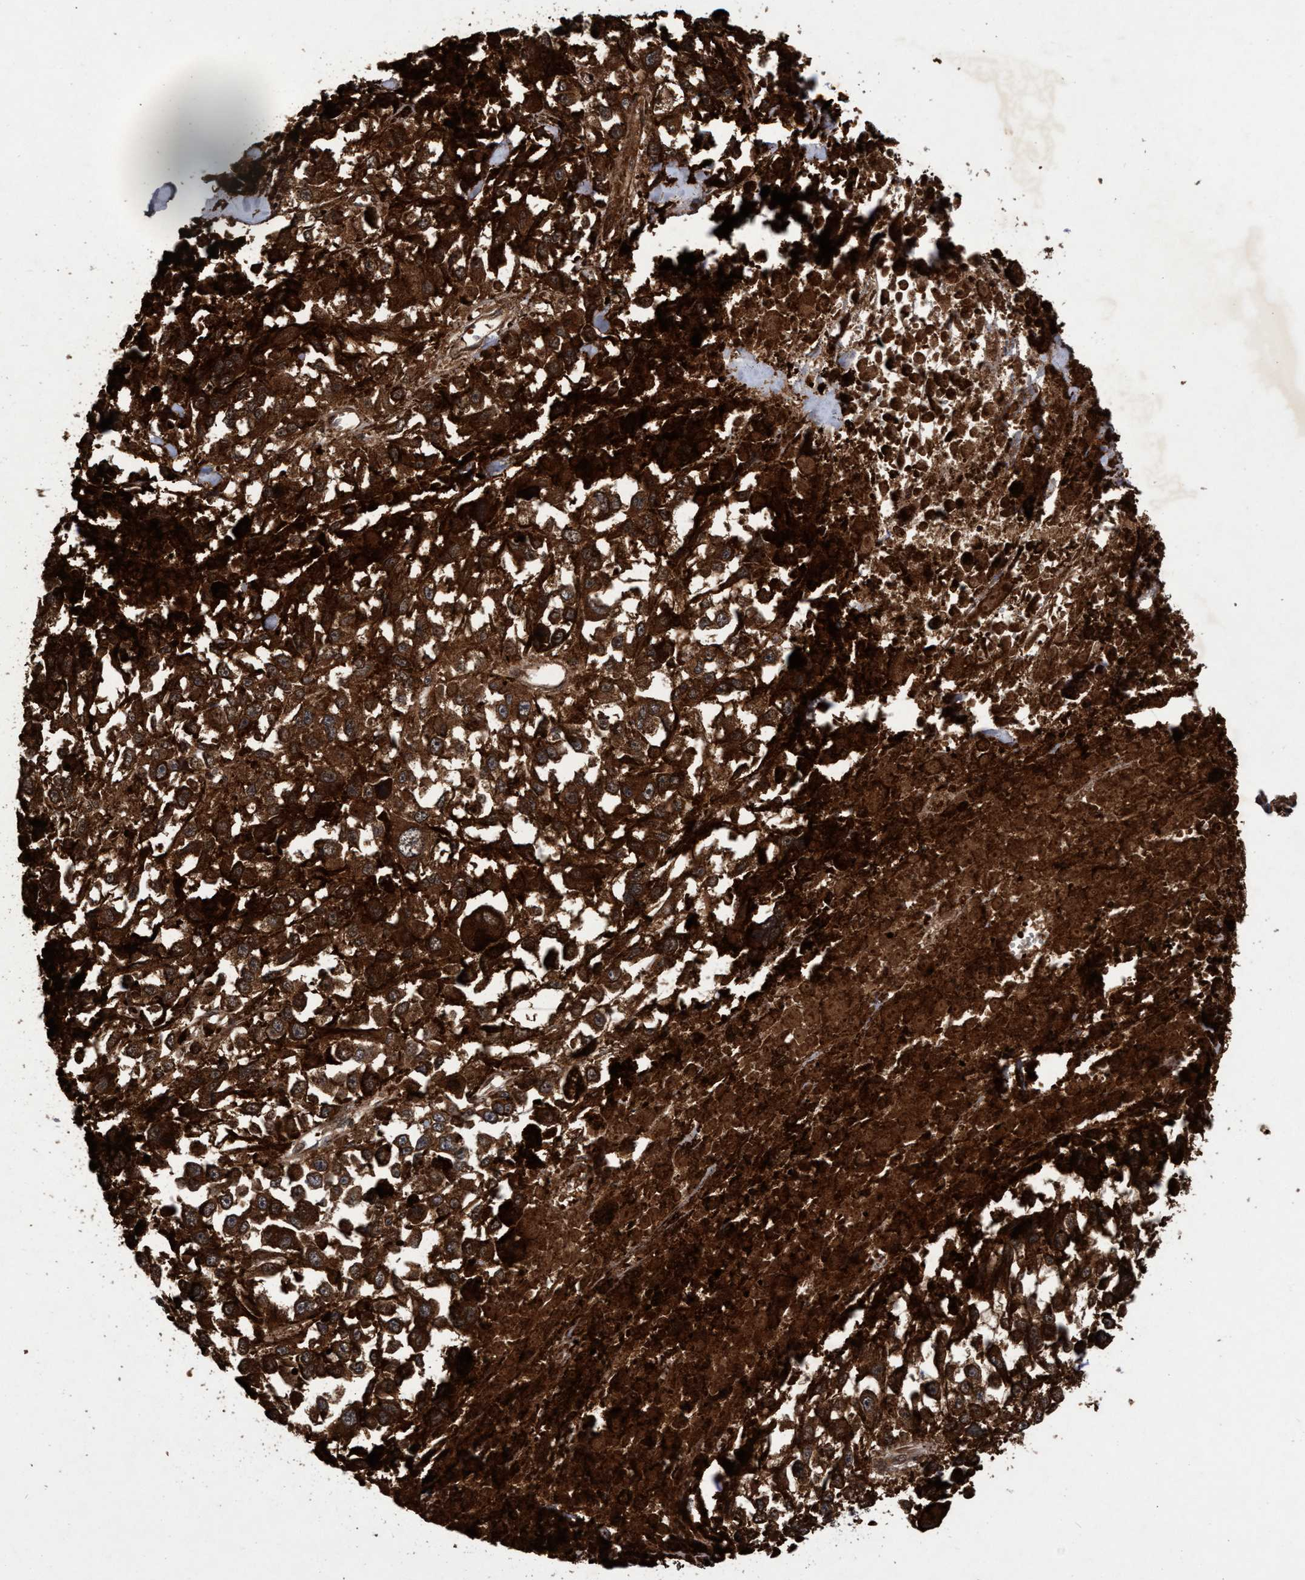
{"staining": {"intensity": "strong", "quantity": ">75%", "location": "cytoplasmic/membranous"}, "tissue": "melanoma", "cell_type": "Tumor cells", "image_type": "cancer", "snomed": [{"axis": "morphology", "description": "Malignant melanoma, Metastatic site"}, {"axis": "topography", "description": "Lymph node"}], "caption": "Human malignant melanoma (metastatic site) stained with a brown dye displays strong cytoplasmic/membranous positive staining in about >75% of tumor cells.", "gene": "CHMP6", "patient": {"sex": "male", "age": 59}}